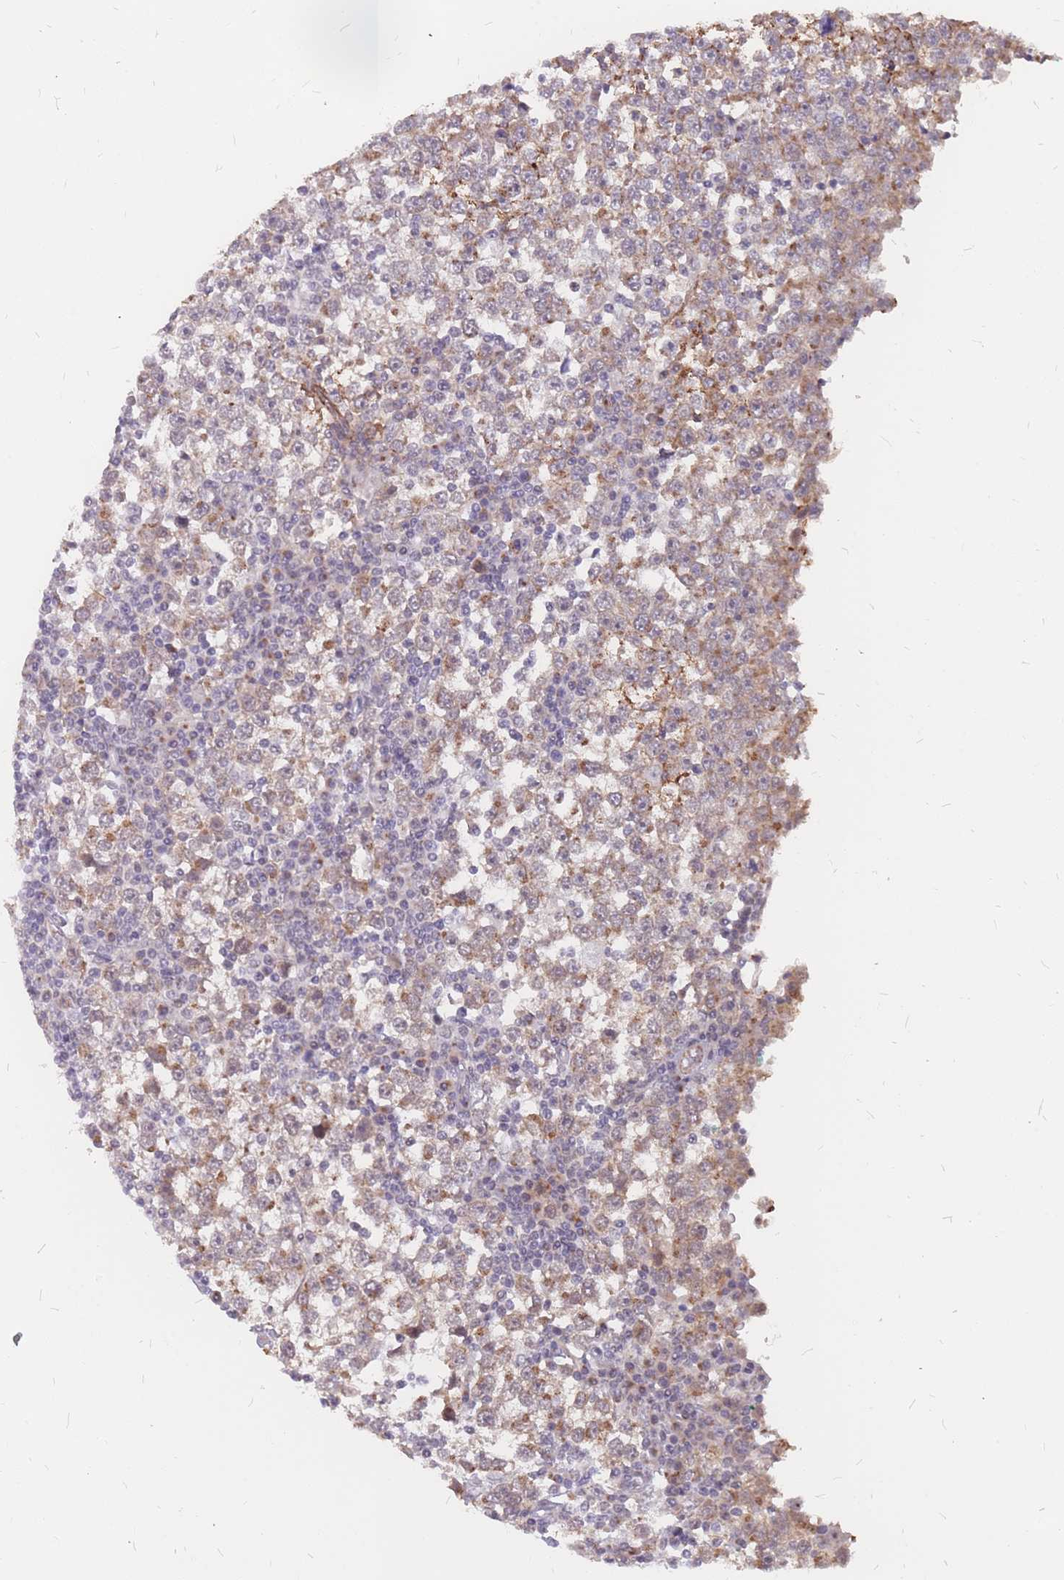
{"staining": {"intensity": "moderate", "quantity": "<25%", "location": "cytoplasmic/membranous,nuclear"}, "tissue": "testis cancer", "cell_type": "Tumor cells", "image_type": "cancer", "snomed": [{"axis": "morphology", "description": "Seminoma, NOS"}, {"axis": "topography", "description": "Testis"}], "caption": "This photomicrograph shows immunohistochemistry staining of testis cancer, with low moderate cytoplasmic/membranous and nuclear positivity in about <25% of tumor cells.", "gene": "ADD2", "patient": {"sex": "male", "age": 65}}